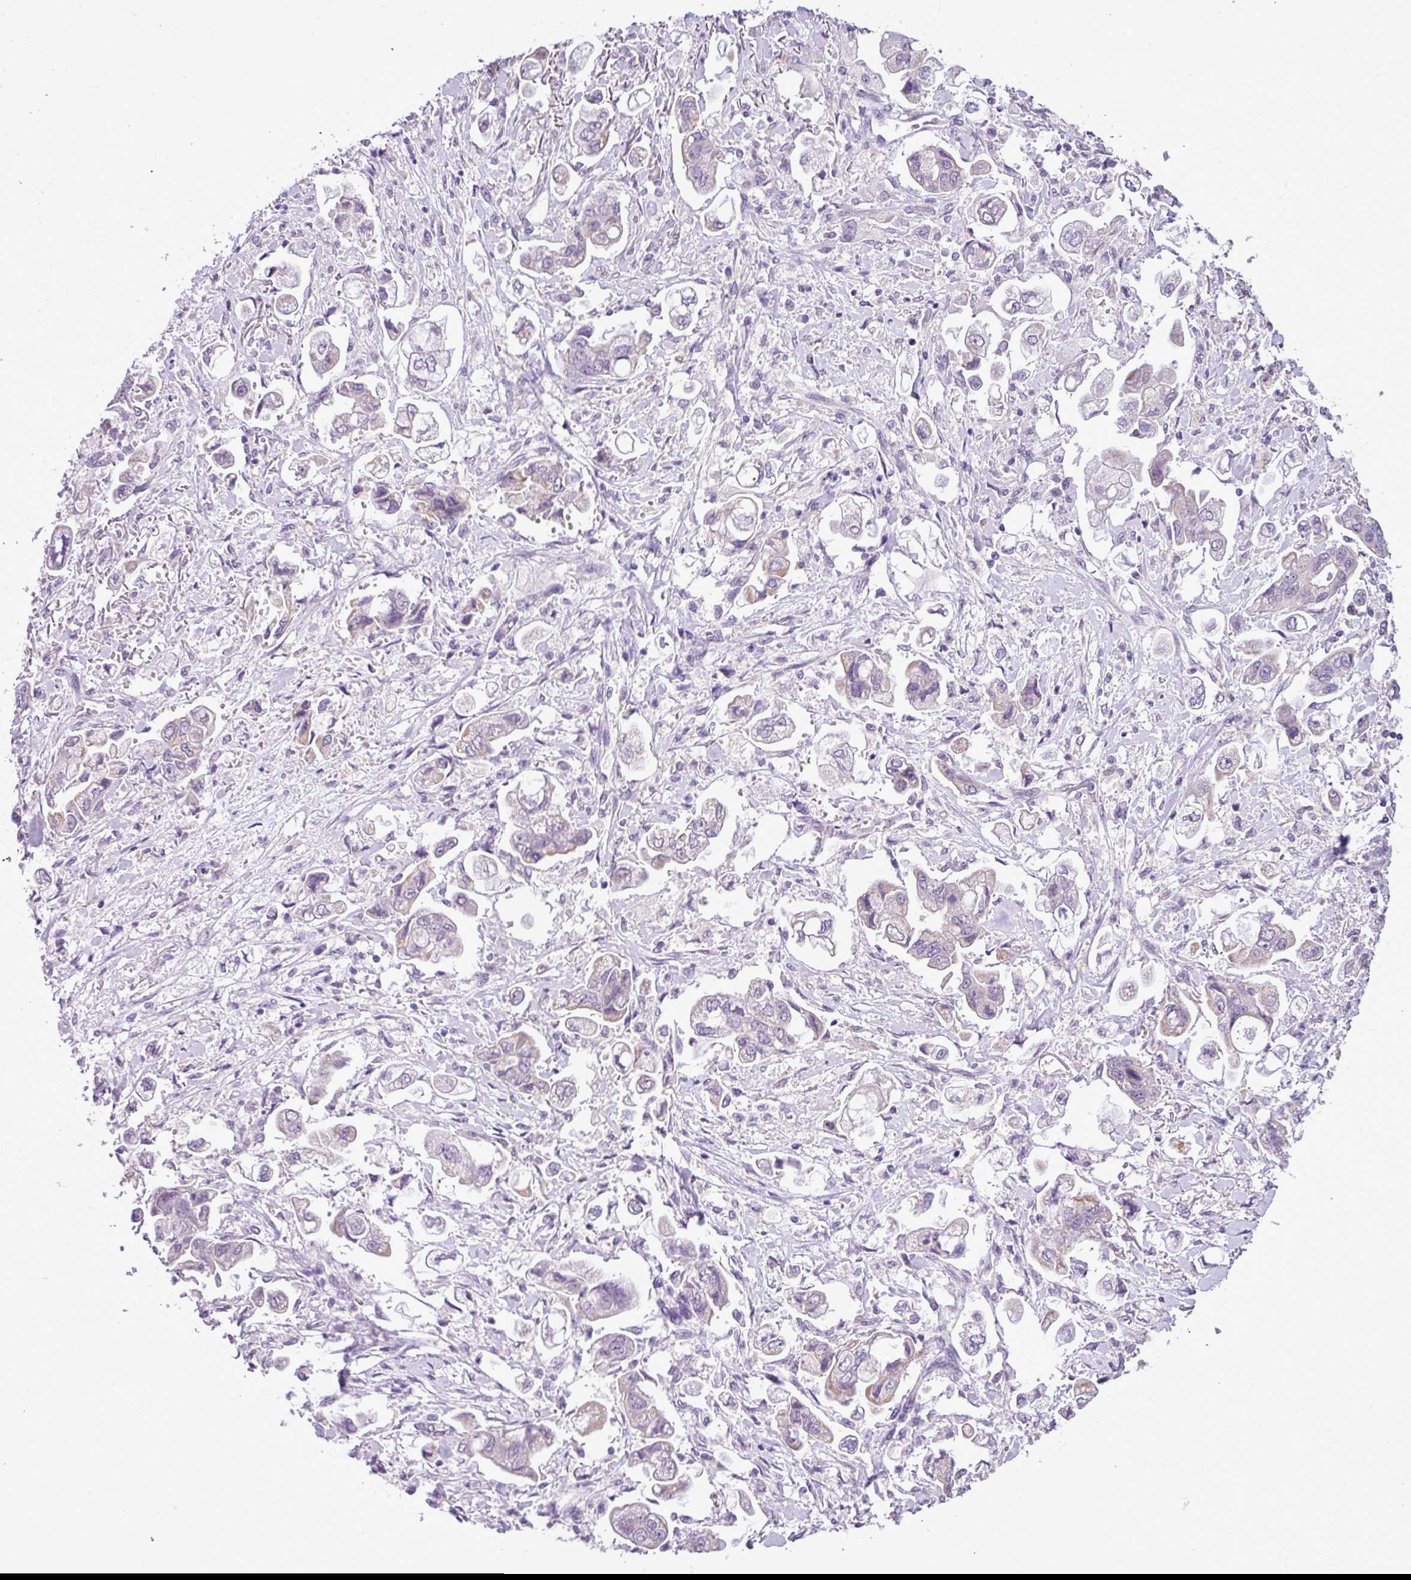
{"staining": {"intensity": "negative", "quantity": "none", "location": "none"}, "tissue": "stomach cancer", "cell_type": "Tumor cells", "image_type": "cancer", "snomed": [{"axis": "morphology", "description": "Adenocarcinoma, NOS"}, {"axis": "topography", "description": "Stomach"}], "caption": "IHC histopathology image of adenocarcinoma (stomach) stained for a protein (brown), which reveals no staining in tumor cells.", "gene": "ALDH2", "patient": {"sex": "male", "age": 62}}